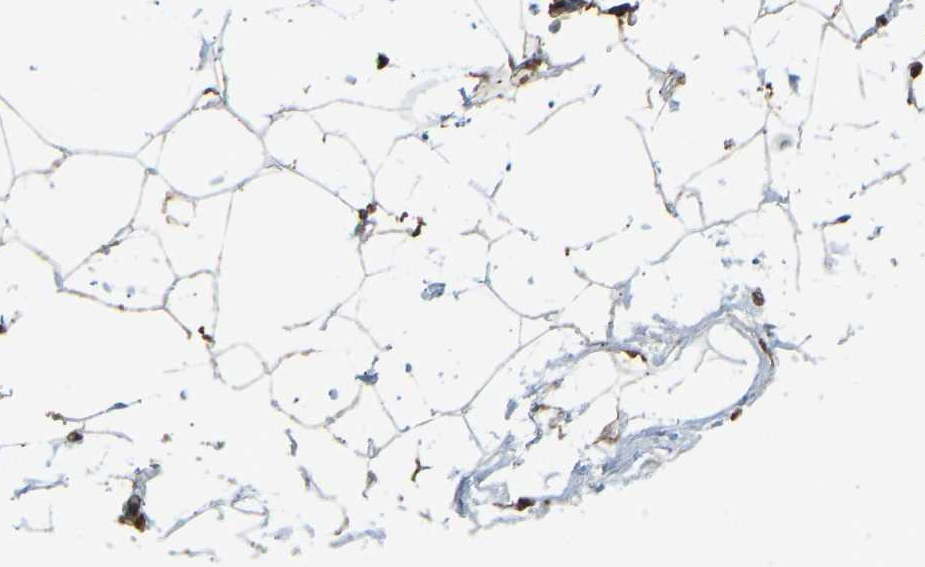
{"staining": {"intensity": "moderate", "quantity": ">75%", "location": "cytoplasmic/membranous"}, "tissue": "adipose tissue", "cell_type": "Adipocytes", "image_type": "normal", "snomed": [{"axis": "morphology", "description": "Normal tissue, NOS"}, {"axis": "topography", "description": "Breast"}, {"axis": "topography", "description": "Soft tissue"}], "caption": "DAB (3,3'-diaminobenzidine) immunohistochemical staining of normal human adipose tissue demonstrates moderate cytoplasmic/membranous protein expression in about >75% of adipocytes. The staining is performed using DAB brown chromogen to label protein expression. The nuclei are counter-stained blue using hematoxylin.", "gene": "OS9", "patient": {"sex": "female", "age": 75}}